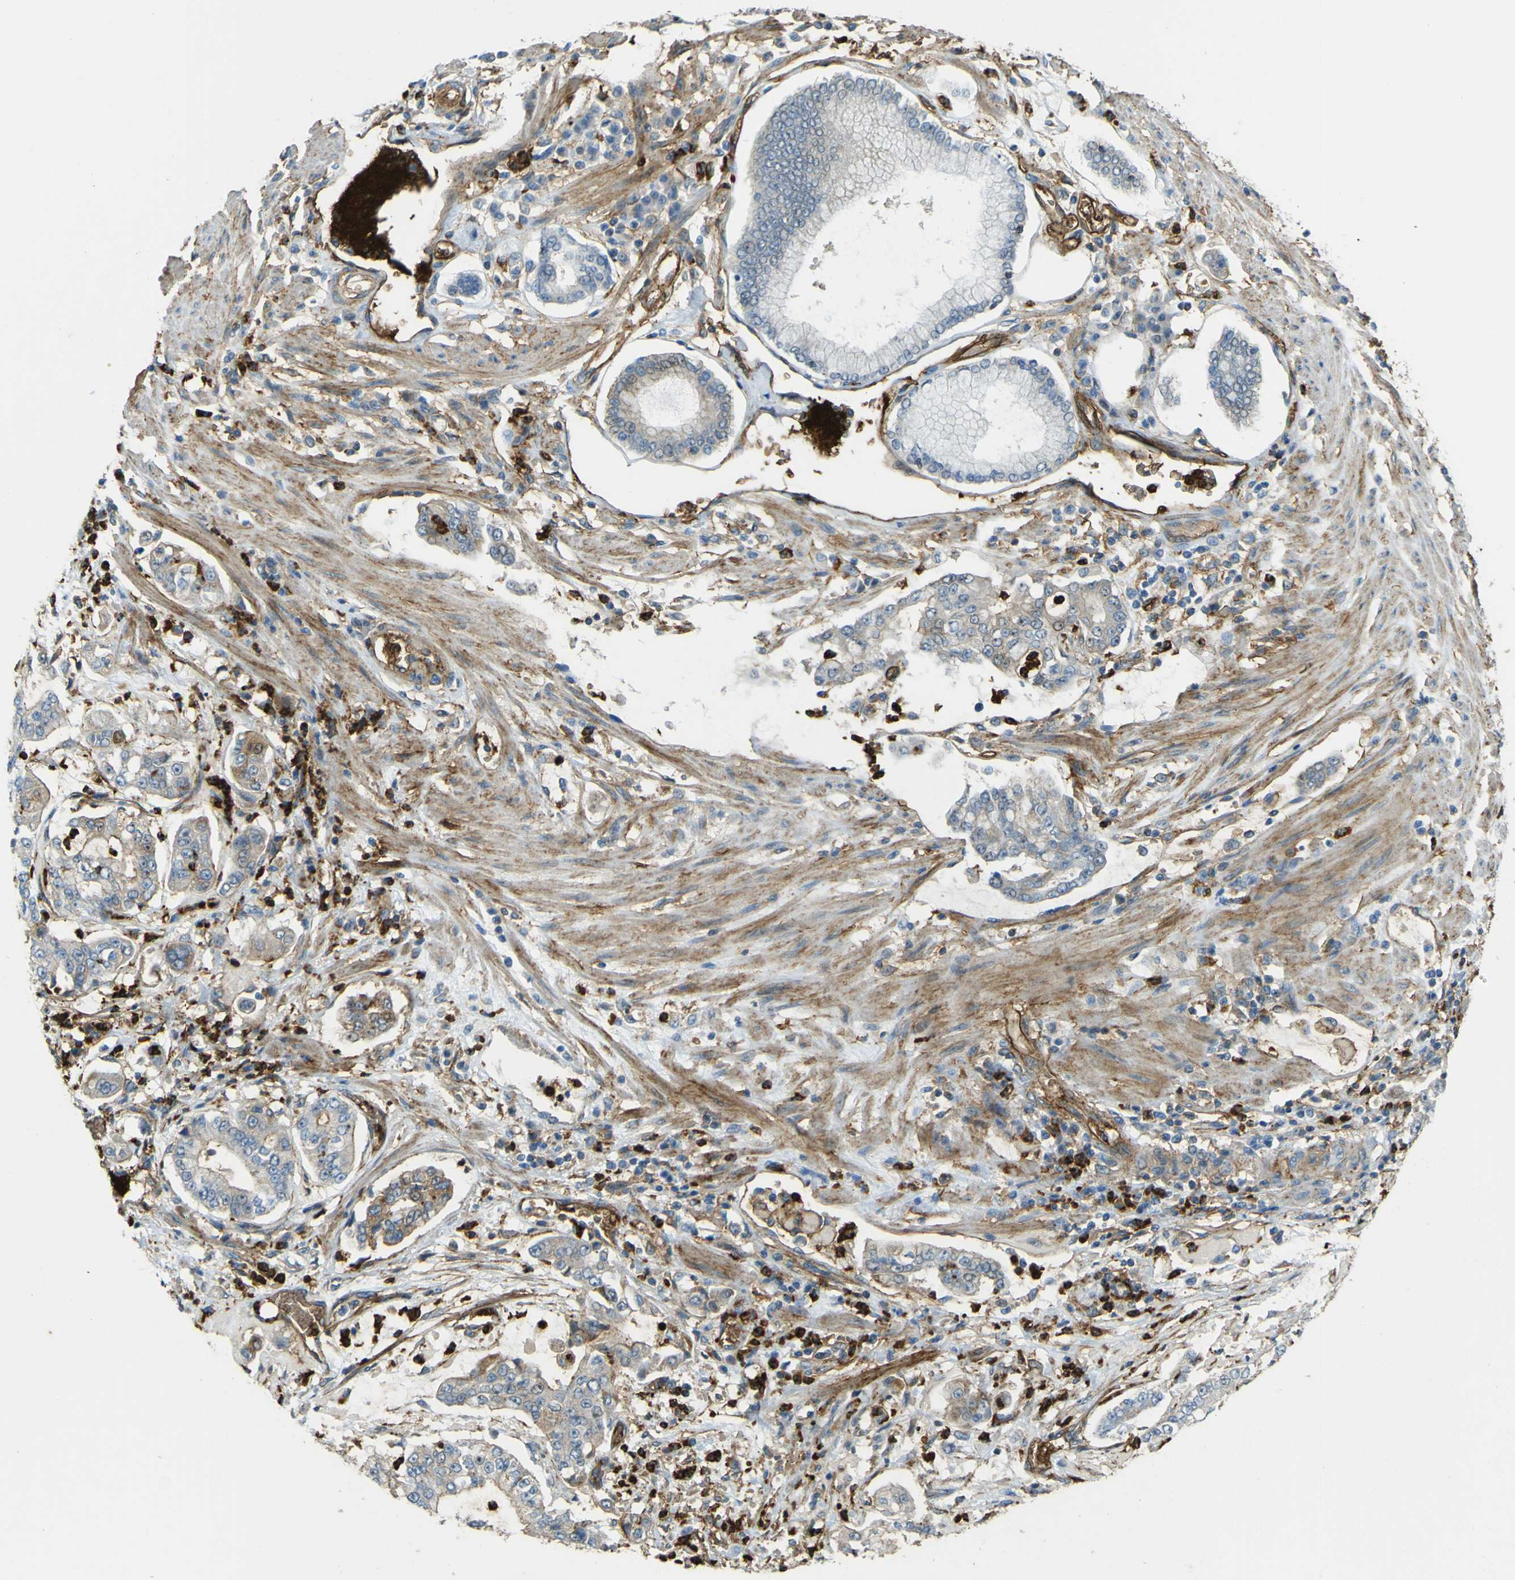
{"staining": {"intensity": "strong", "quantity": "<25%", "location": "cytoplasmic/membranous"}, "tissue": "stomach cancer", "cell_type": "Tumor cells", "image_type": "cancer", "snomed": [{"axis": "morphology", "description": "Adenocarcinoma, NOS"}, {"axis": "topography", "description": "Stomach"}], "caption": "Adenocarcinoma (stomach) tissue reveals strong cytoplasmic/membranous expression in approximately <25% of tumor cells, visualized by immunohistochemistry.", "gene": "PLXDC1", "patient": {"sex": "male", "age": 76}}